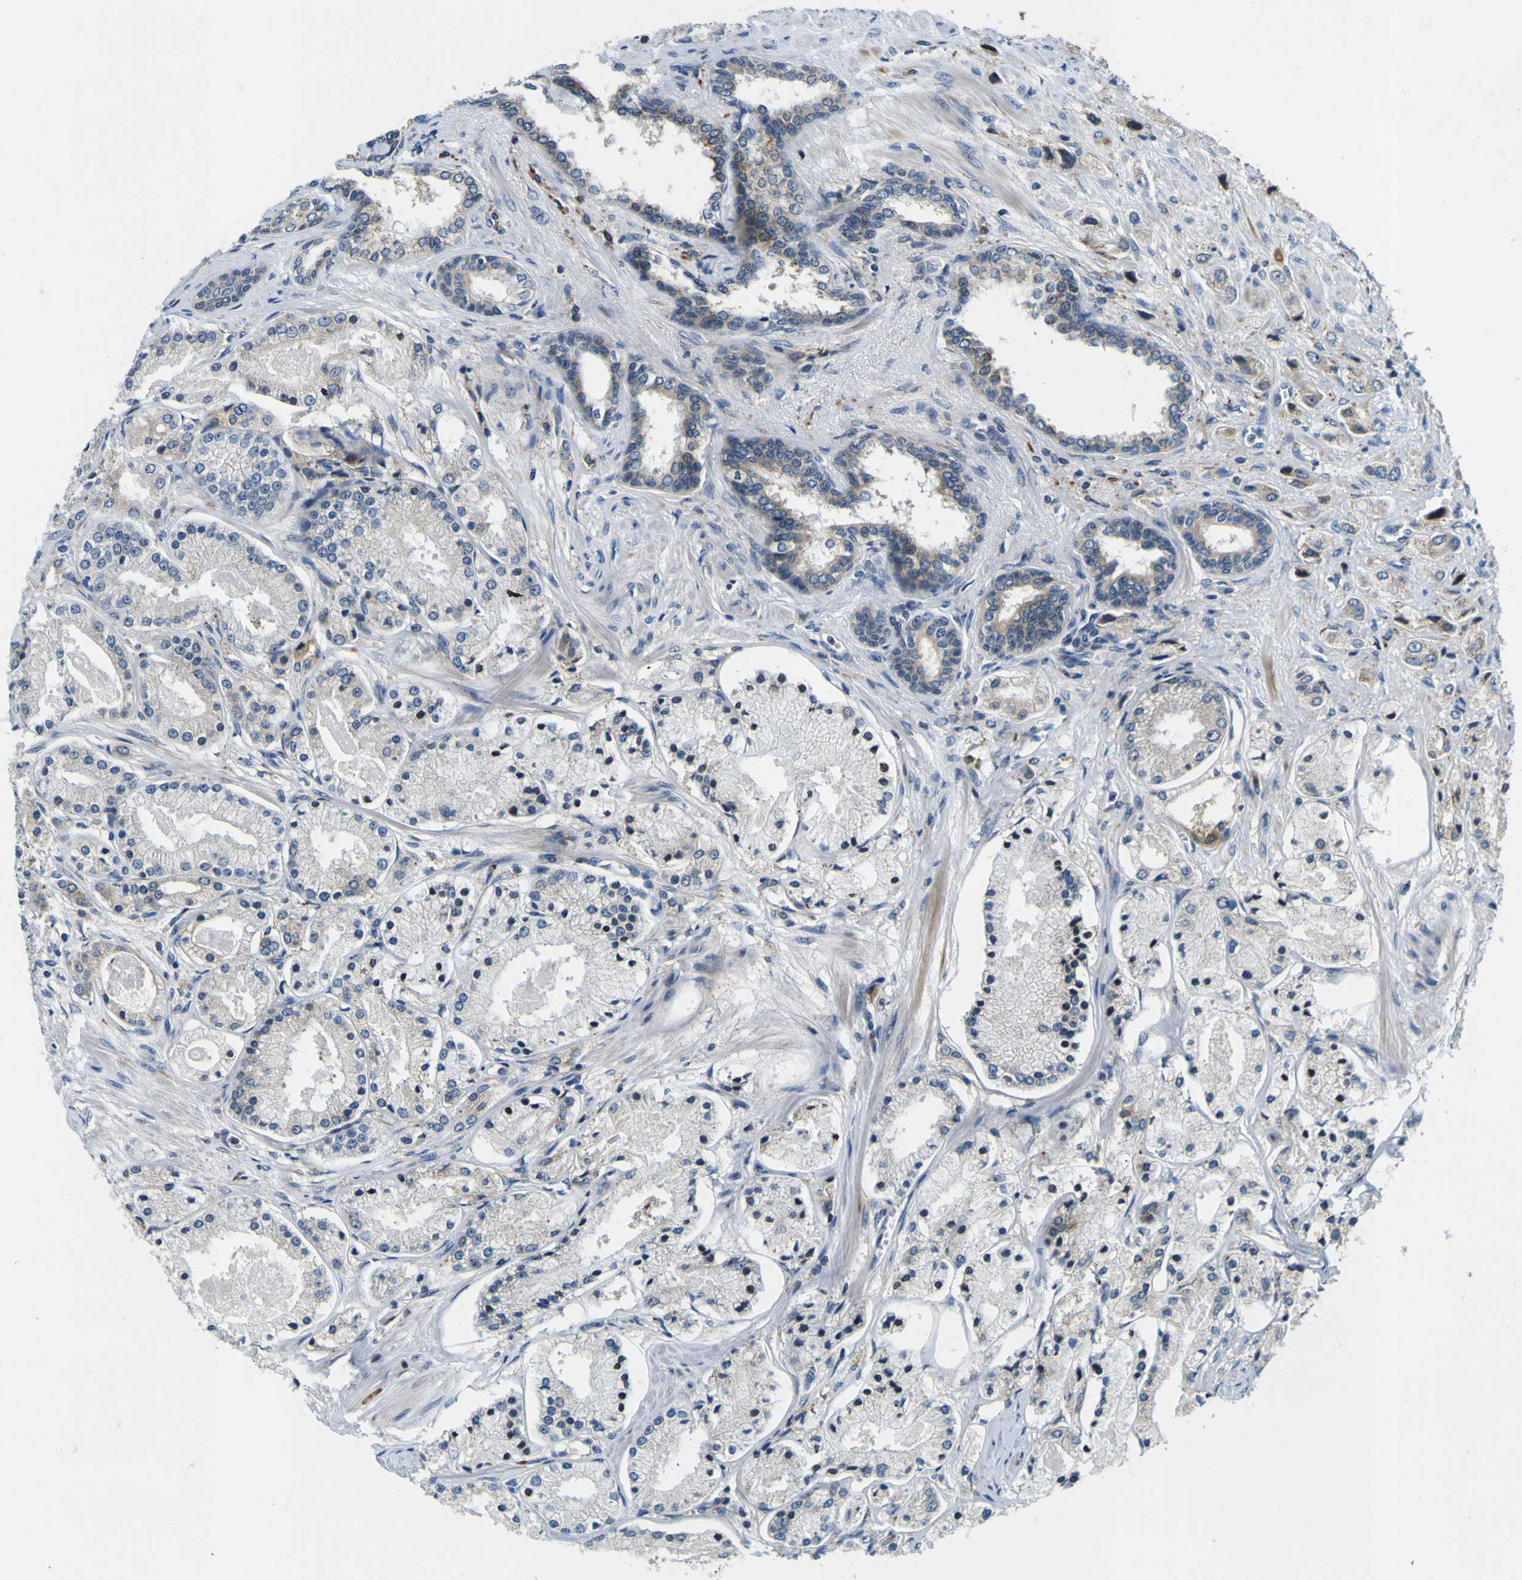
{"staining": {"intensity": "weak", "quantity": "<25%", "location": "cytoplasmic/membranous"}, "tissue": "prostate cancer", "cell_type": "Tumor cells", "image_type": "cancer", "snomed": [{"axis": "morphology", "description": "Adenocarcinoma, High grade"}, {"axis": "topography", "description": "Prostate"}], "caption": "Protein analysis of prostate high-grade adenocarcinoma displays no significant staining in tumor cells.", "gene": "NLRP3", "patient": {"sex": "male", "age": 66}}